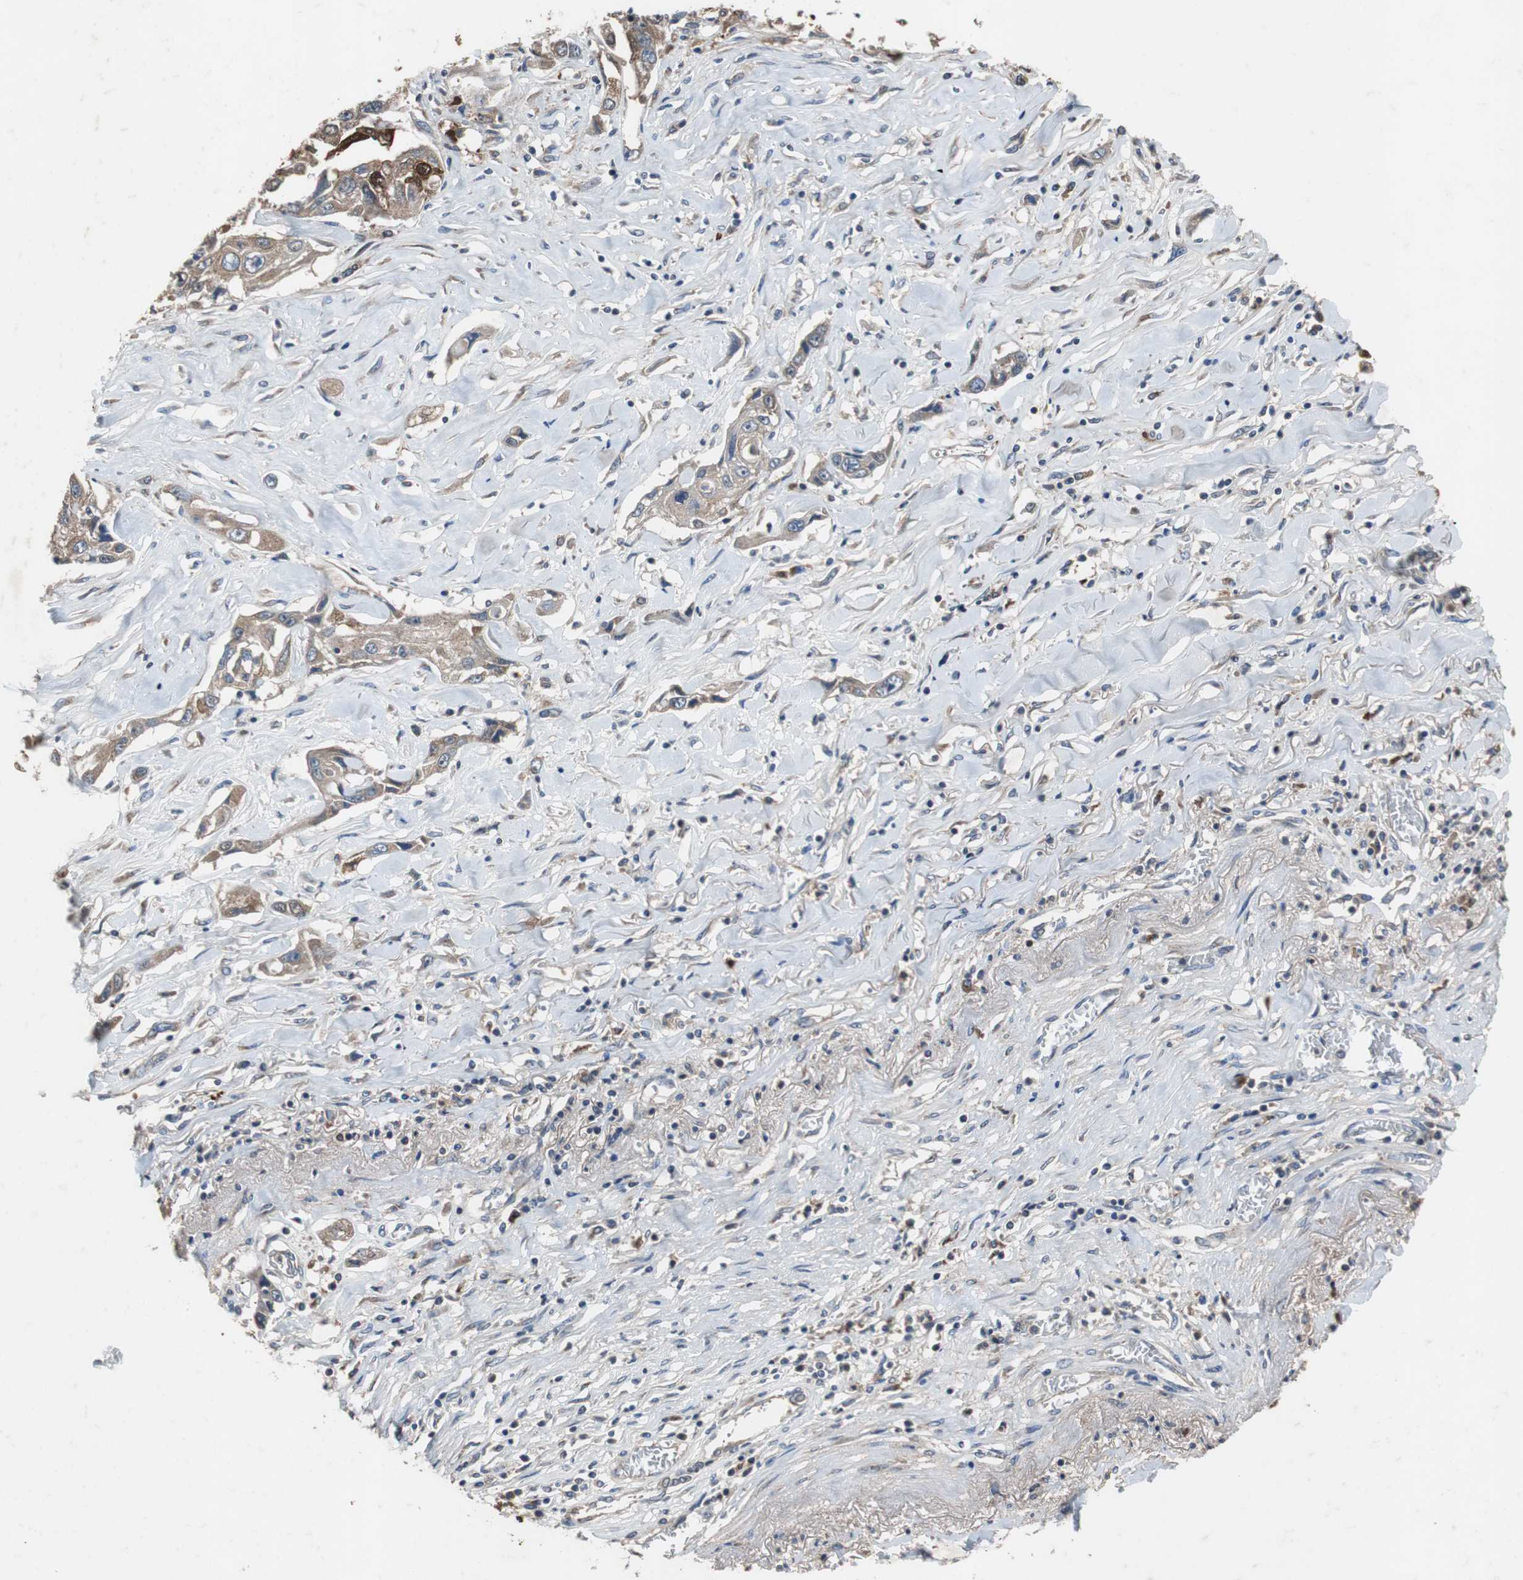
{"staining": {"intensity": "moderate", "quantity": ">75%", "location": "cytoplasmic/membranous"}, "tissue": "lung cancer", "cell_type": "Tumor cells", "image_type": "cancer", "snomed": [{"axis": "morphology", "description": "Squamous cell carcinoma, NOS"}, {"axis": "topography", "description": "Lung"}], "caption": "This micrograph displays immunohistochemistry (IHC) staining of human squamous cell carcinoma (lung), with medium moderate cytoplasmic/membranous positivity in approximately >75% of tumor cells.", "gene": "CALB2", "patient": {"sex": "male", "age": 71}}